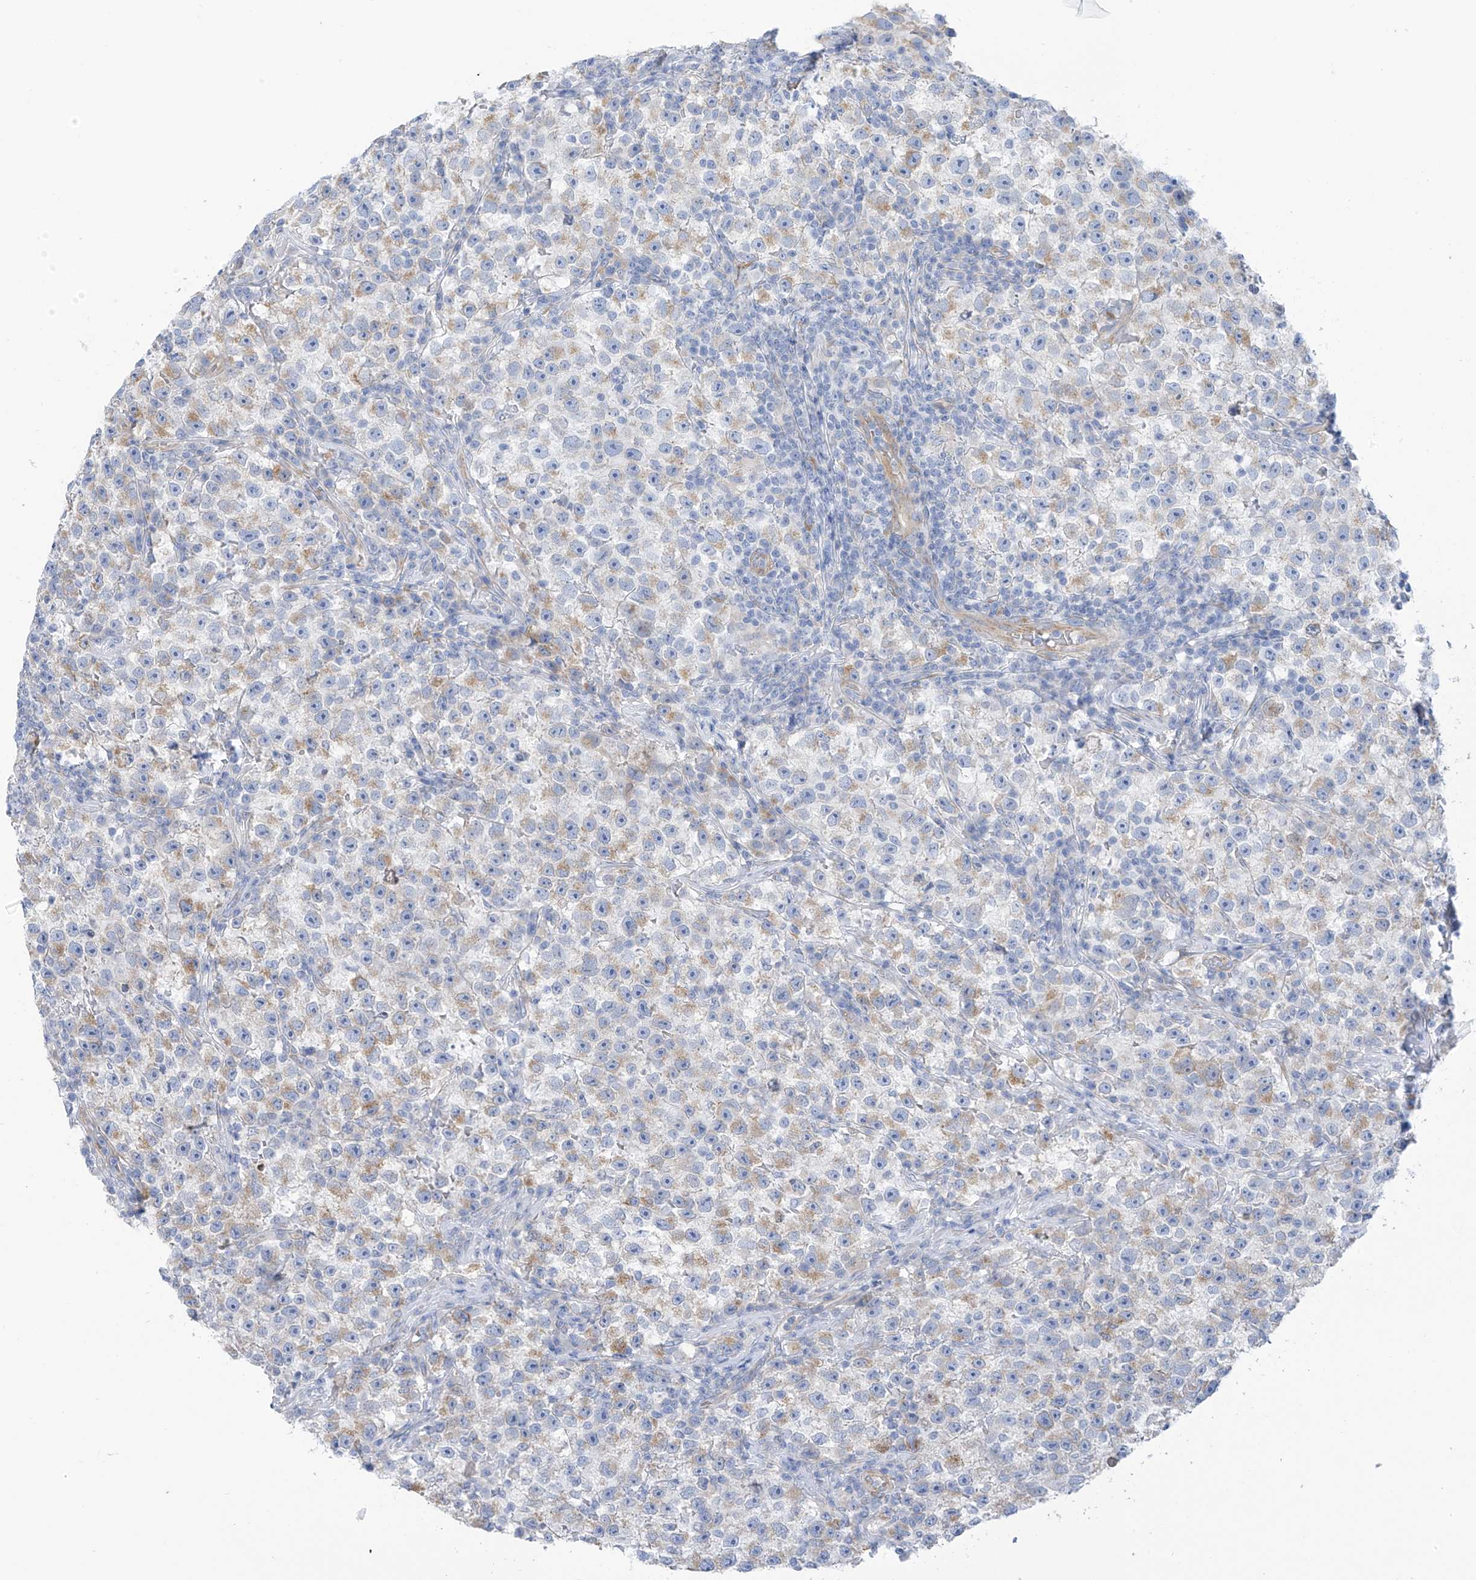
{"staining": {"intensity": "weak", "quantity": "25%-75%", "location": "cytoplasmic/membranous"}, "tissue": "testis cancer", "cell_type": "Tumor cells", "image_type": "cancer", "snomed": [{"axis": "morphology", "description": "Seminoma, NOS"}, {"axis": "topography", "description": "Testis"}], "caption": "Immunohistochemistry (IHC) image of seminoma (testis) stained for a protein (brown), which shows low levels of weak cytoplasmic/membranous positivity in about 25%-75% of tumor cells.", "gene": "RCN2", "patient": {"sex": "male", "age": 22}}